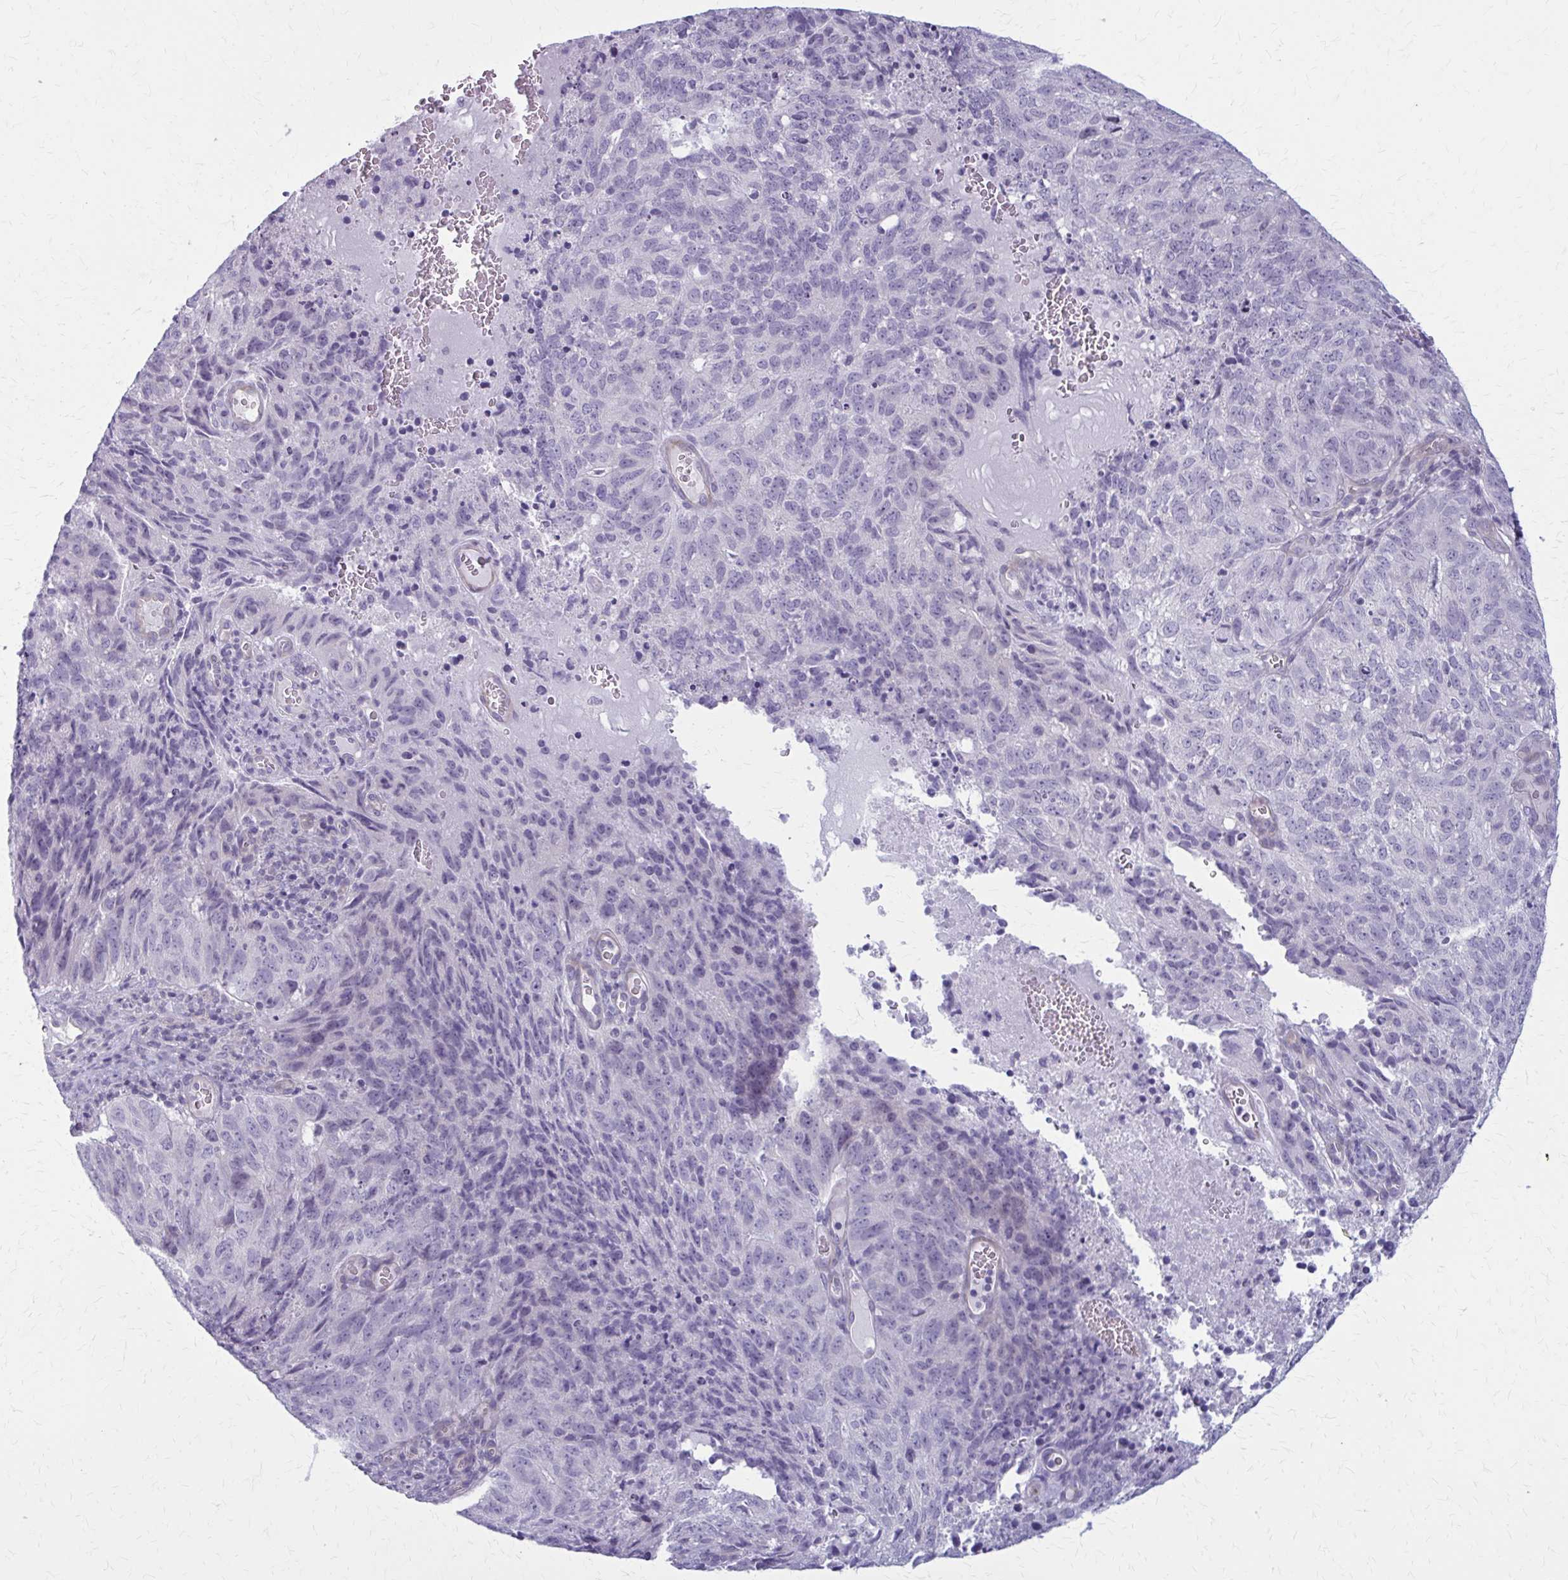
{"staining": {"intensity": "negative", "quantity": "none", "location": "none"}, "tissue": "cervical cancer", "cell_type": "Tumor cells", "image_type": "cancer", "snomed": [{"axis": "morphology", "description": "Adenocarcinoma, NOS"}, {"axis": "topography", "description": "Cervix"}], "caption": "Cervical adenocarcinoma stained for a protein using immunohistochemistry shows no staining tumor cells.", "gene": "CASQ2", "patient": {"sex": "female", "age": 38}}